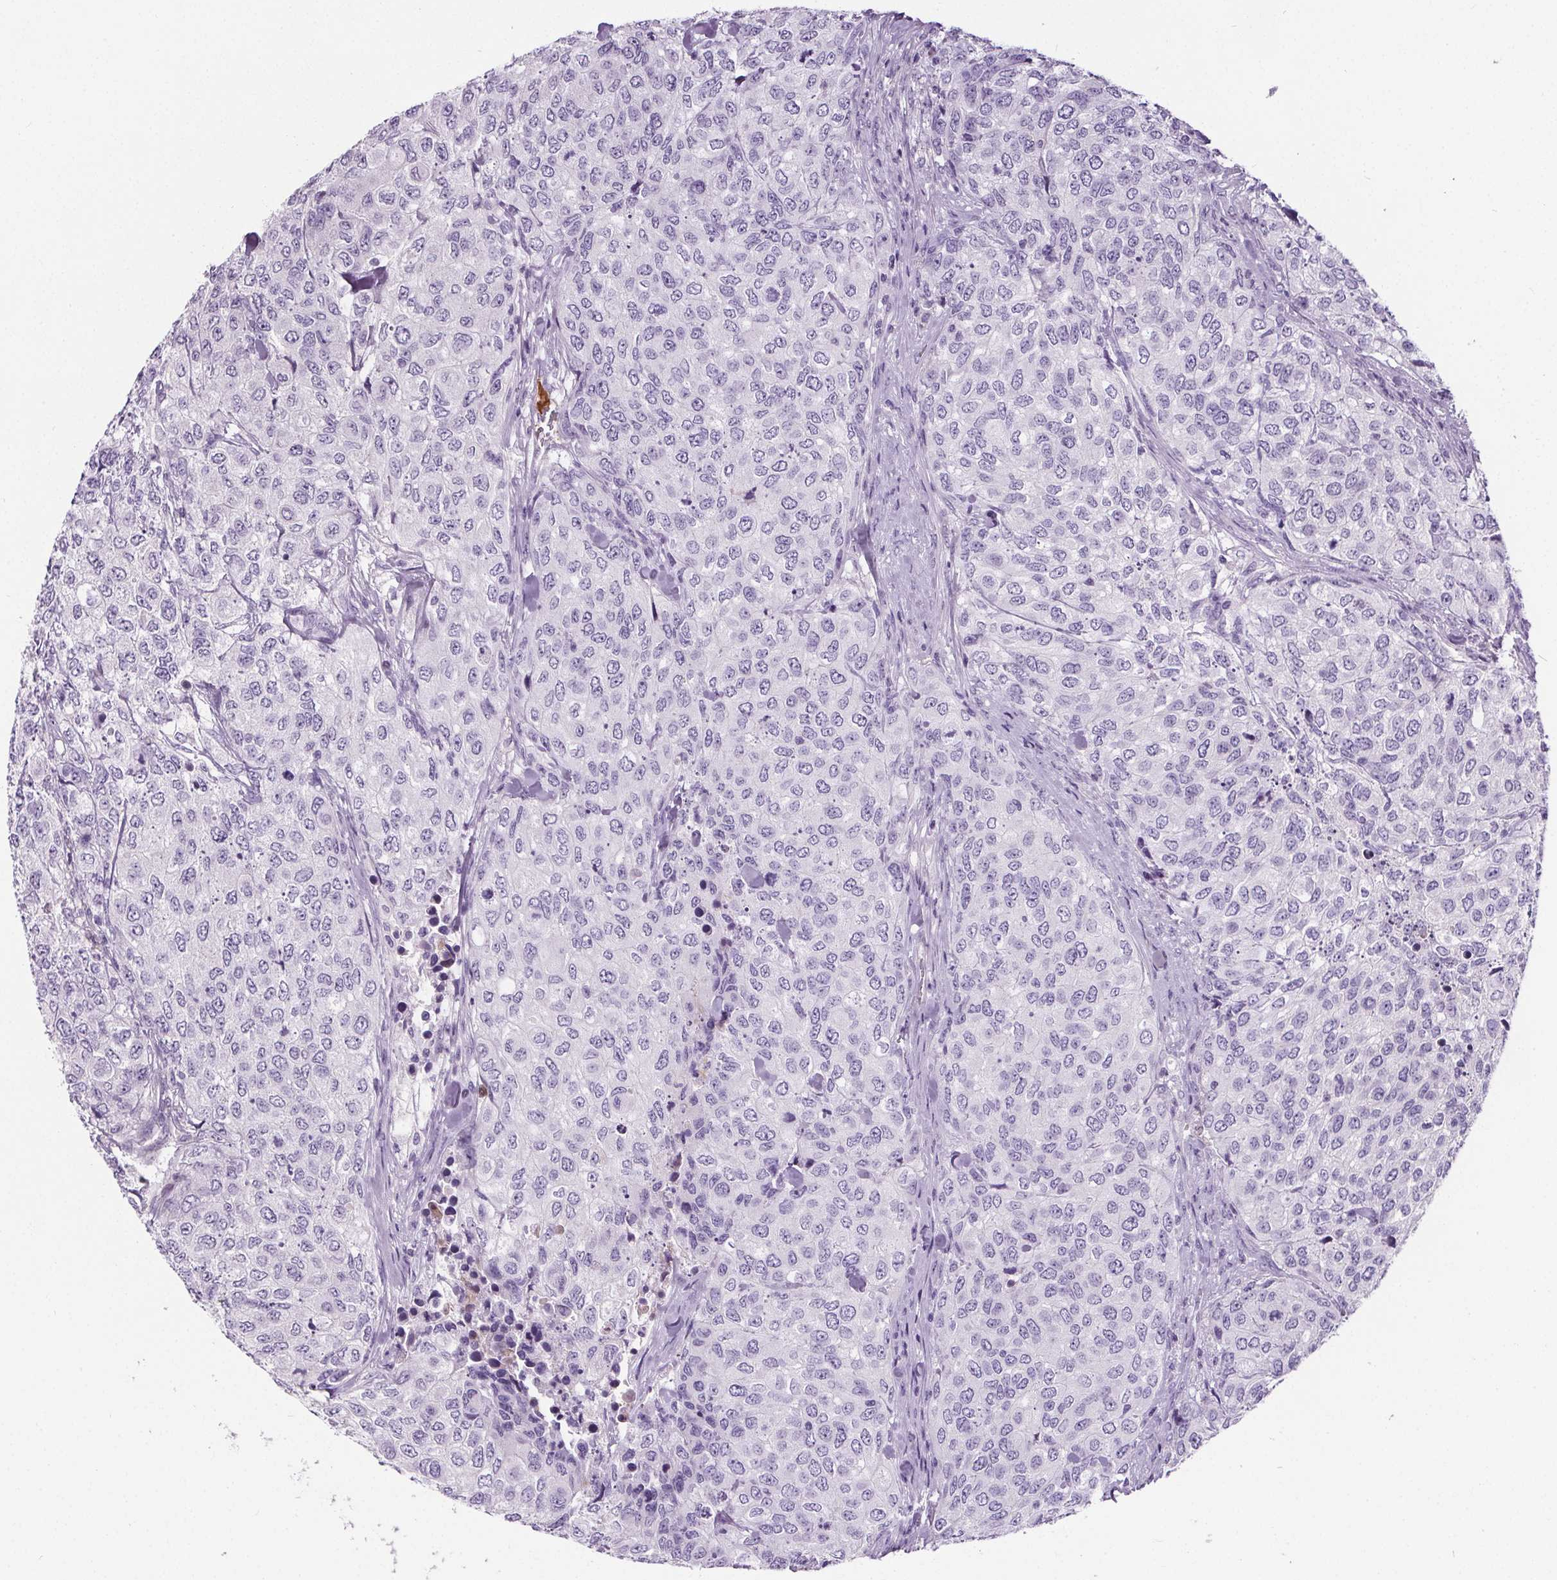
{"staining": {"intensity": "negative", "quantity": "none", "location": "none"}, "tissue": "urothelial cancer", "cell_type": "Tumor cells", "image_type": "cancer", "snomed": [{"axis": "morphology", "description": "Urothelial carcinoma, High grade"}, {"axis": "topography", "description": "Urinary bladder"}], "caption": "DAB (3,3'-diaminobenzidine) immunohistochemical staining of human urothelial cancer reveals no significant expression in tumor cells. The staining is performed using DAB (3,3'-diaminobenzidine) brown chromogen with nuclei counter-stained in using hematoxylin.", "gene": "CD5L", "patient": {"sex": "female", "age": 78}}